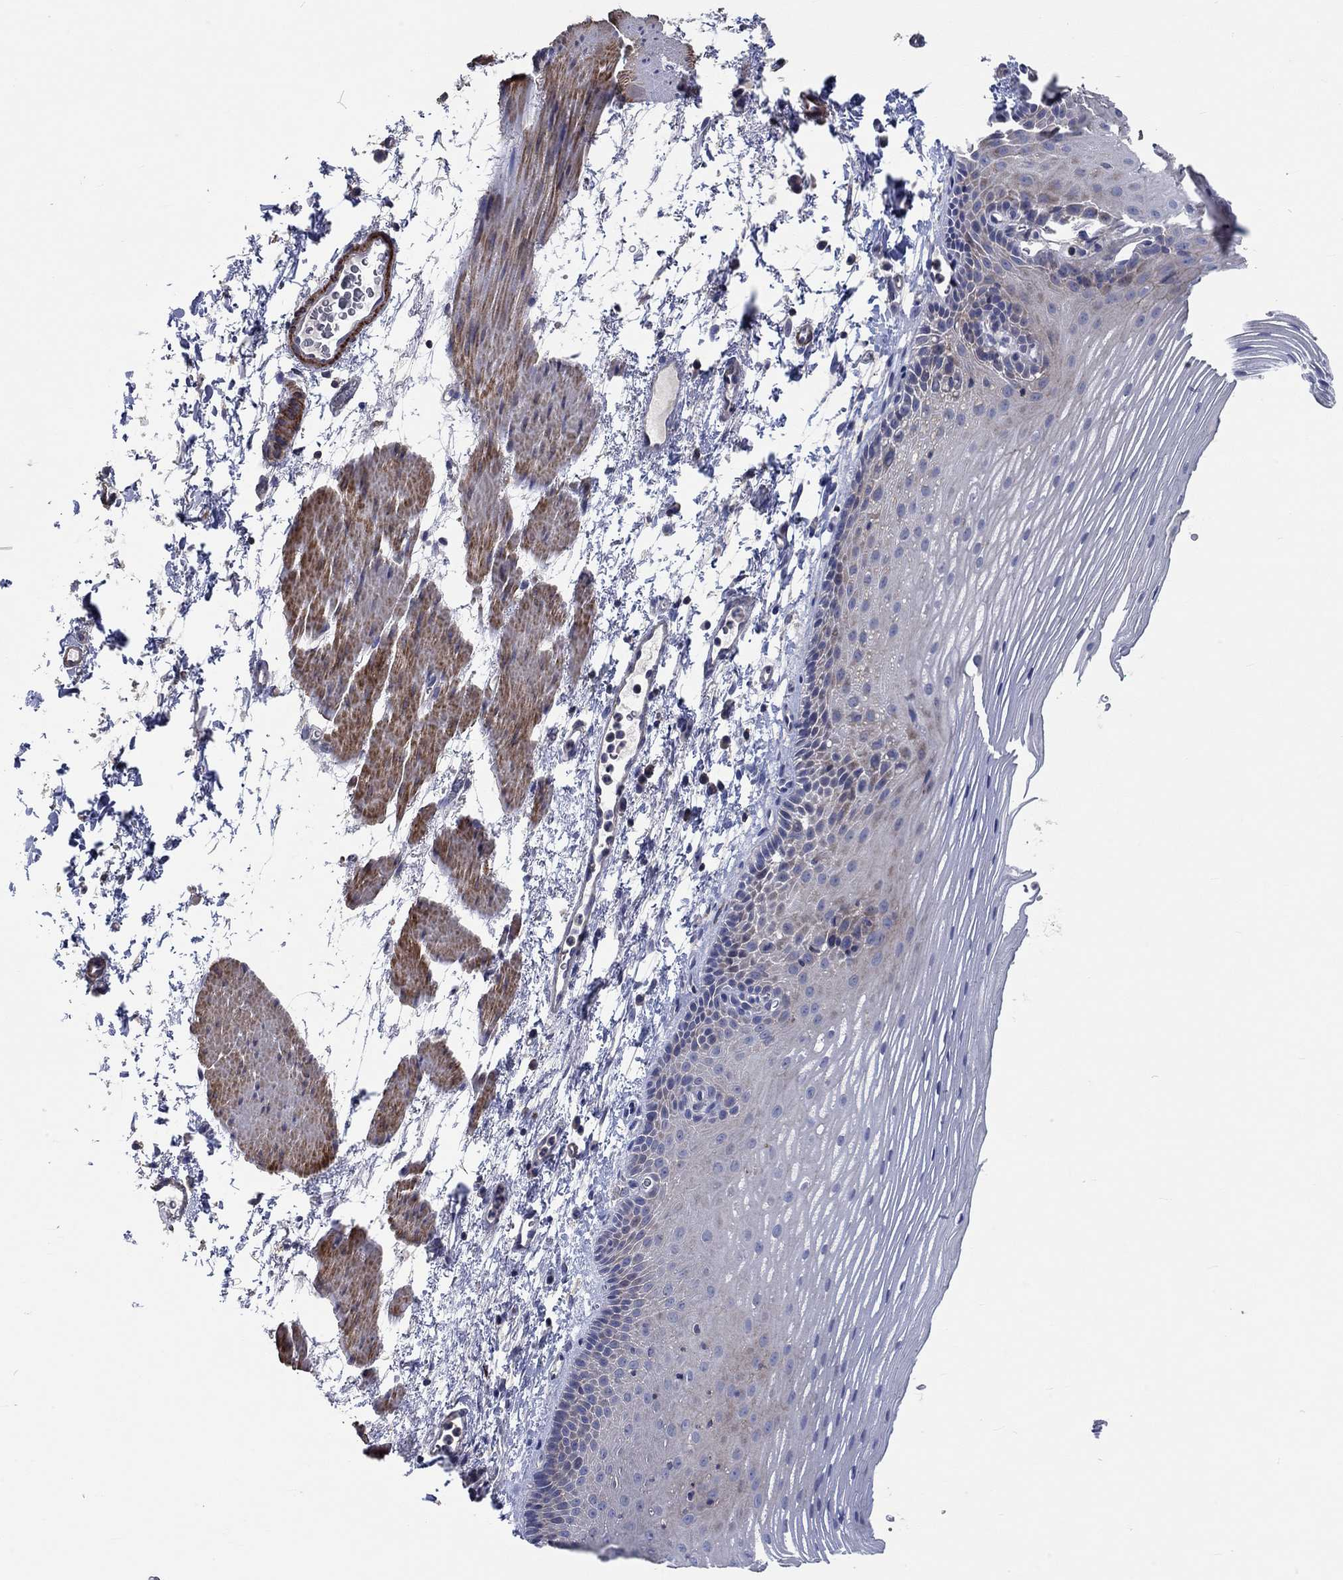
{"staining": {"intensity": "moderate", "quantity": "<25%", "location": "cytoplasmic/membranous"}, "tissue": "esophagus", "cell_type": "Squamous epithelial cells", "image_type": "normal", "snomed": [{"axis": "morphology", "description": "Normal tissue, NOS"}, {"axis": "topography", "description": "Esophagus"}], "caption": "Esophagus stained with immunohistochemistry demonstrates moderate cytoplasmic/membranous expression in about <25% of squamous epithelial cells.", "gene": "TNFAIP8L3", "patient": {"sex": "male", "age": 76}}